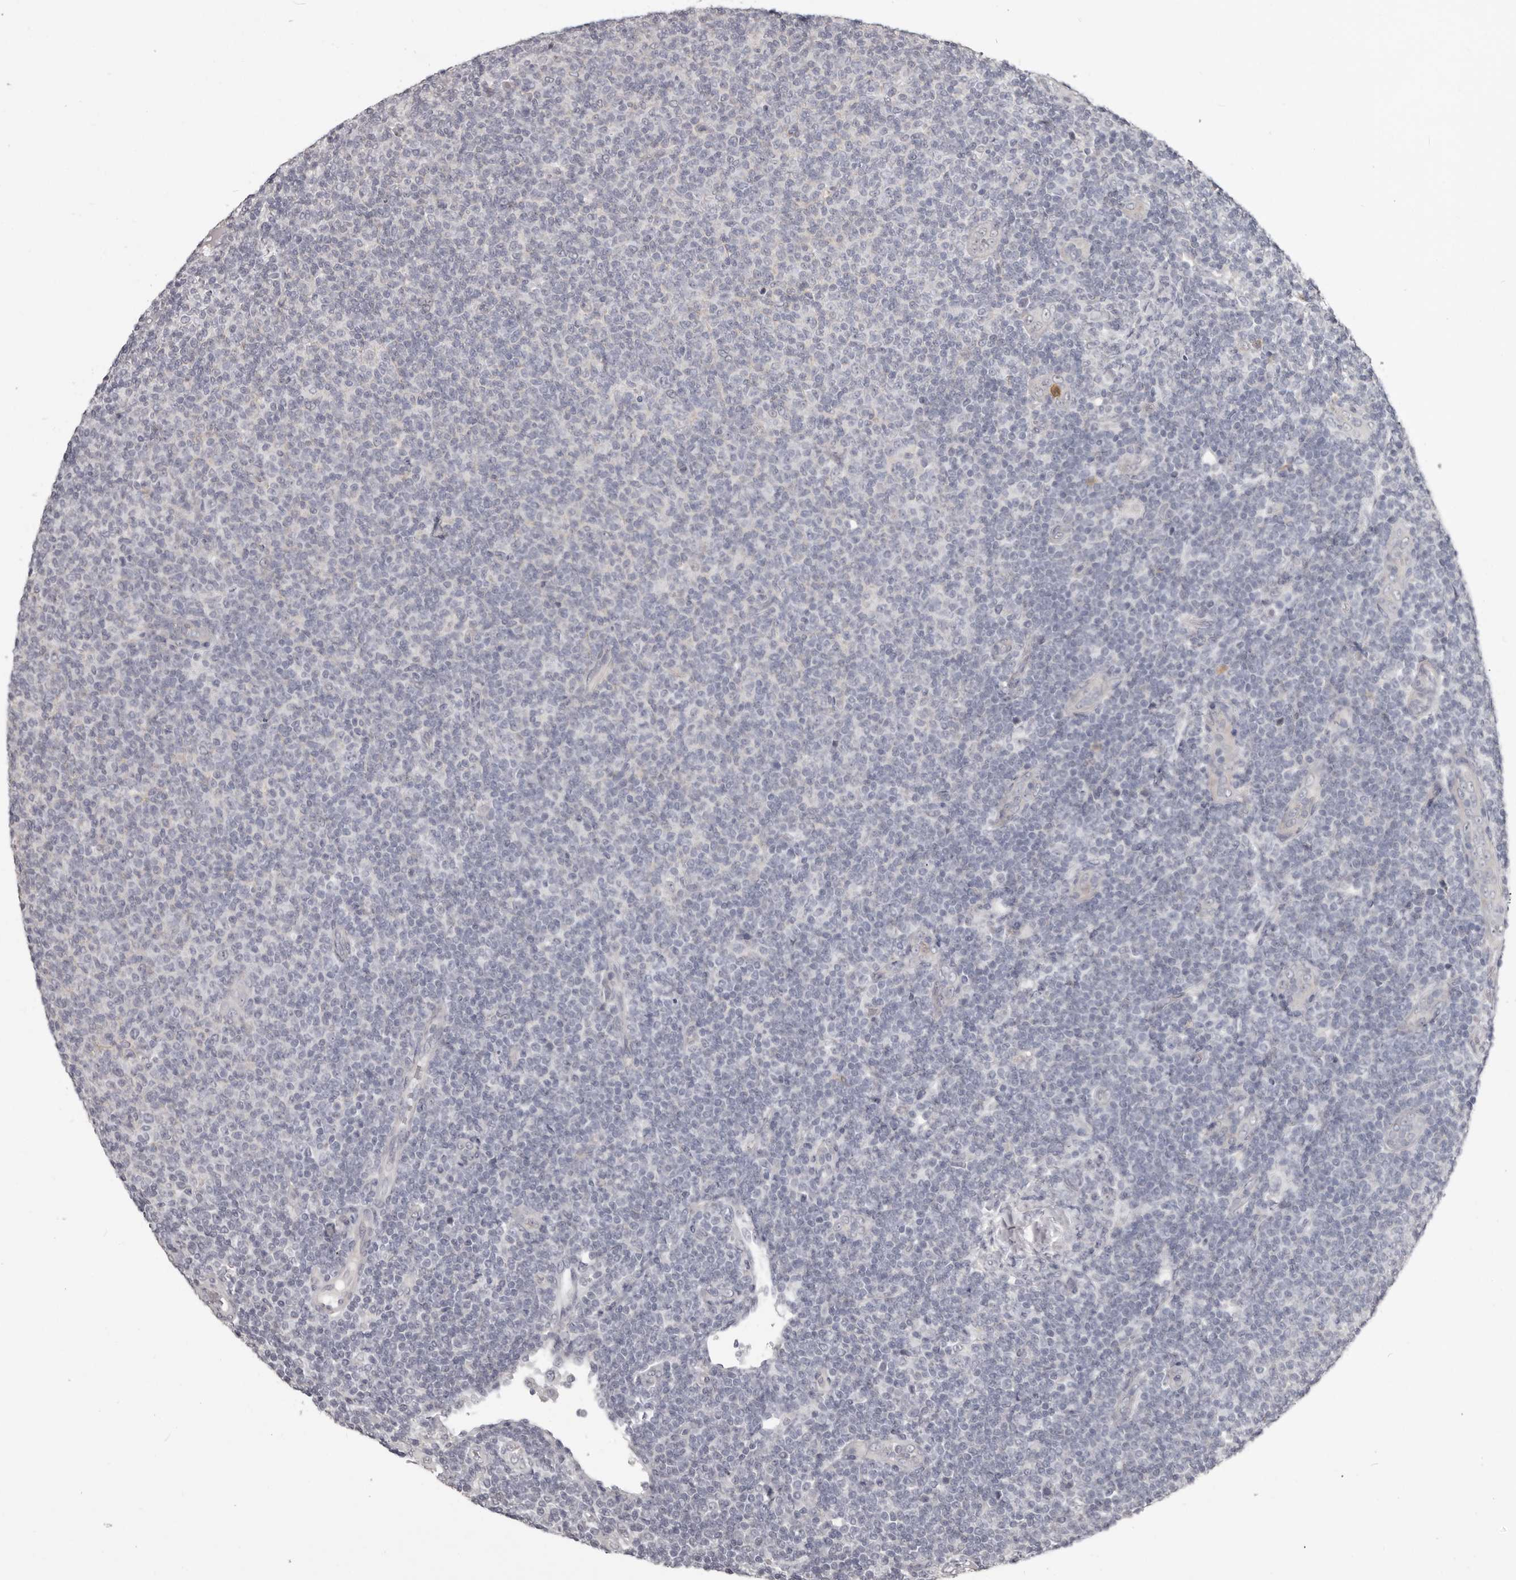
{"staining": {"intensity": "negative", "quantity": "none", "location": "none"}, "tissue": "lymphoma", "cell_type": "Tumor cells", "image_type": "cancer", "snomed": [{"axis": "morphology", "description": "Malignant lymphoma, non-Hodgkin's type, Low grade"}, {"axis": "topography", "description": "Lymph node"}], "caption": "Tumor cells are negative for brown protein staining in low-grade malignant lymphoma, non-Hodgkin's type.", "gene": "GPR157", "patient": {"sex": "male", "age": 66}}